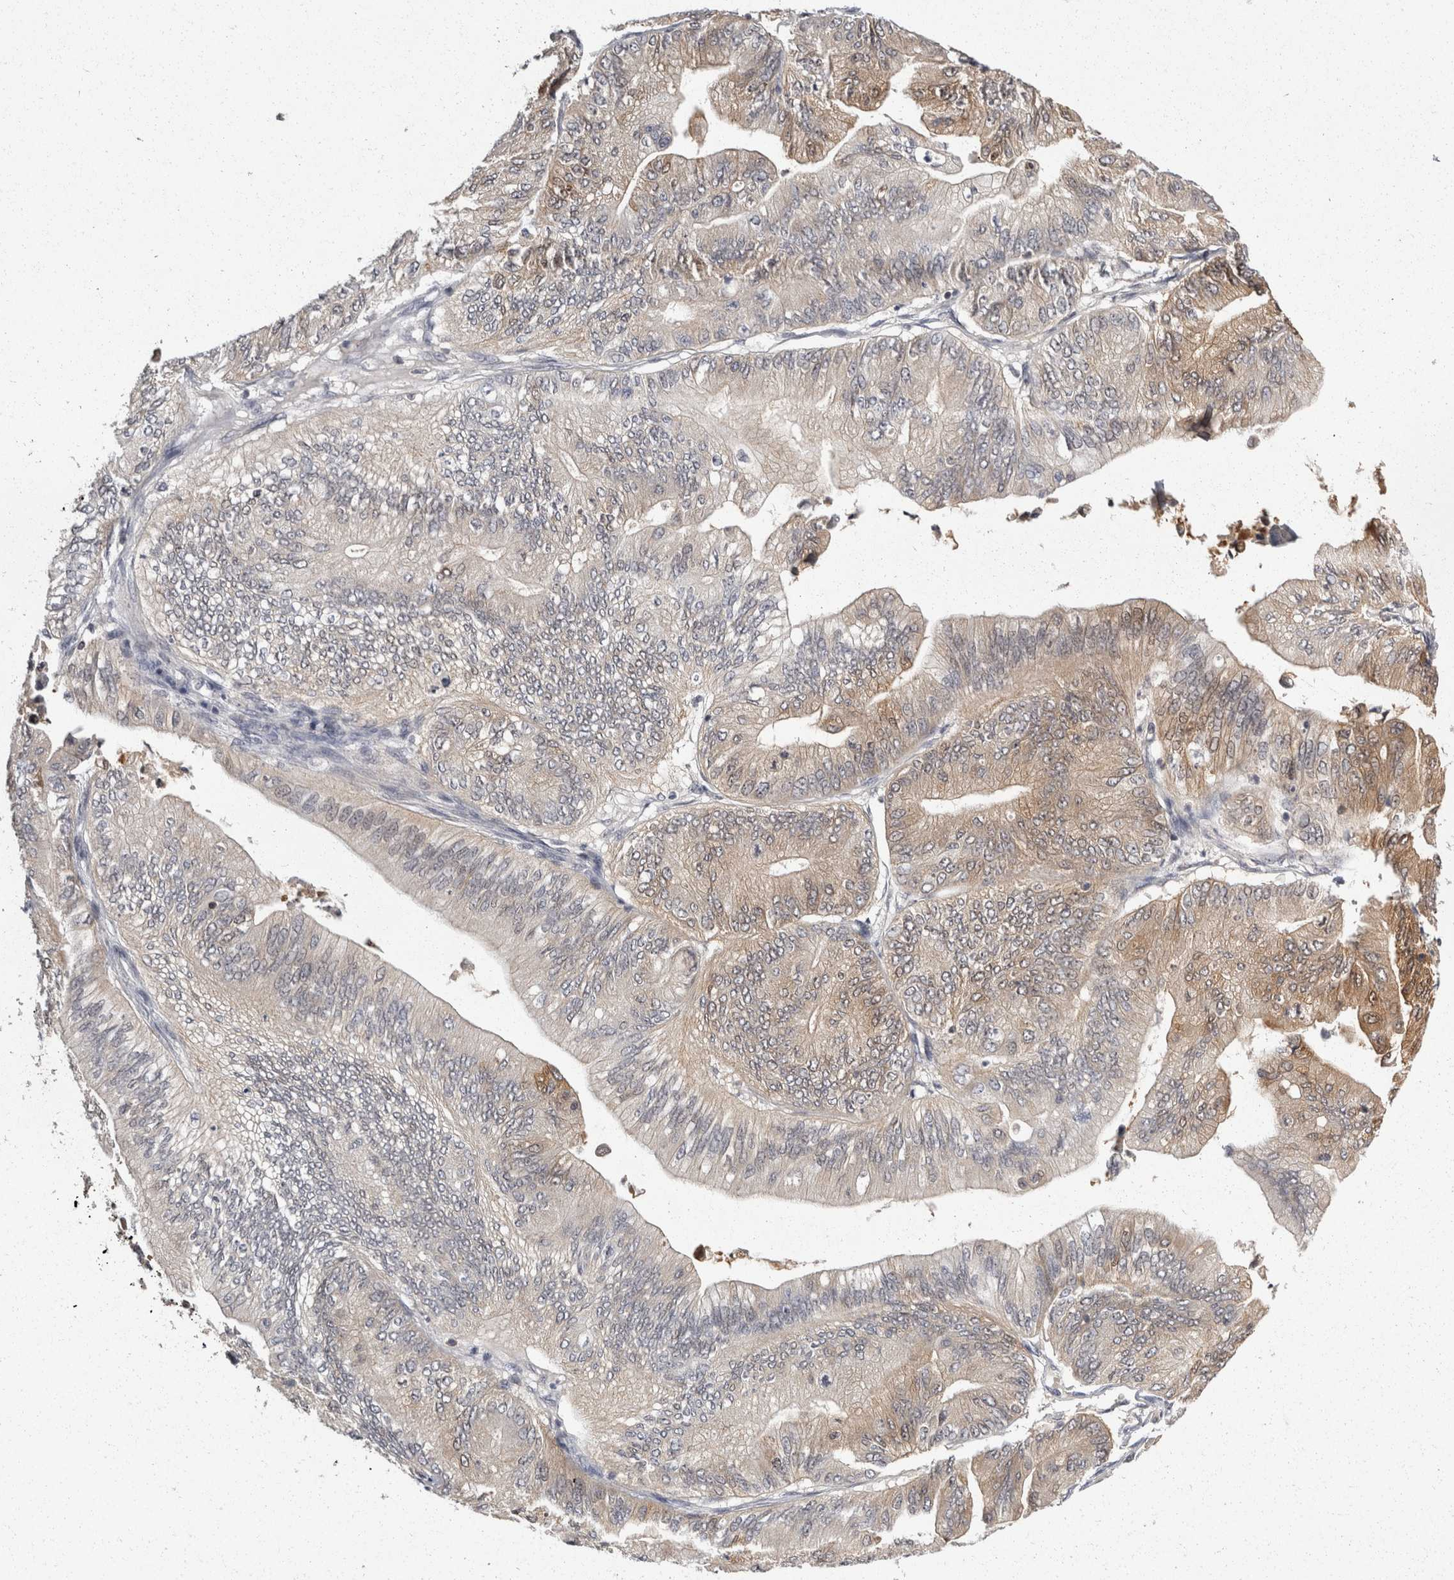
{"staining": {"intensity": "weak", "quantity": "<25%", "location": "cytoplasmic/membranous"}, "tissue": "ovarian cancer", "cell_type": "Tumor cells", "image_type": "cancer", "snomed": [{"axis": "morphology", "description": "Cystadenocarcinoma, mucinous, NOS"}, {"axis": "topography", "description": "Ovary"}], "caption": "High magnification brightfield microscopy of ovarian cancer (mucinous cystadenocarcinoma) stained with DAB (3,3'-diaminobenzidine) (brown) and counterstained with hematoxylin (blue): tumor cells show no significant positivity.", "gene": "ACAT2", "patient": {"sex": "female", "age": 61}}